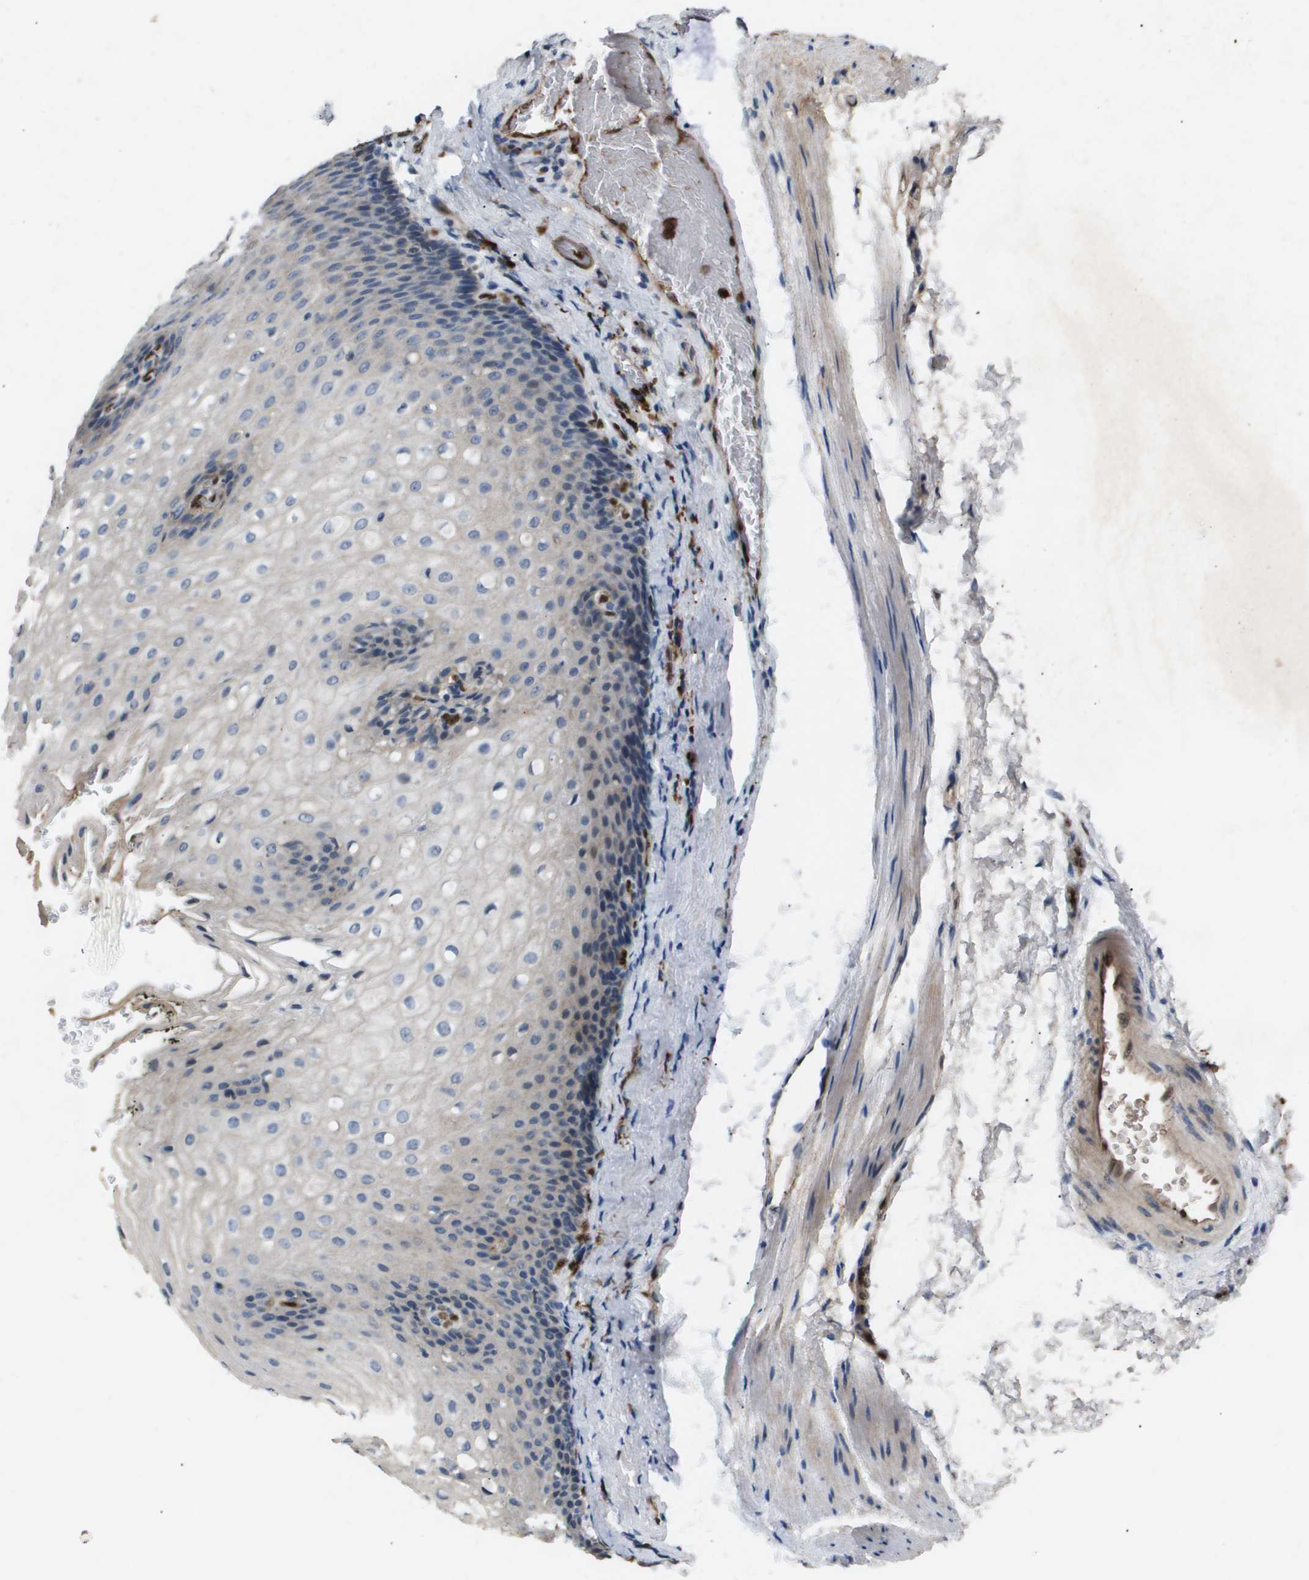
{"staining": {"intensity": "negative", "quantity": "none", "location": "none"}, "tissue": "esophagus", "cell_type": "Squamous epithelial cells", "image_type": "normal", "snomed": [{"axis": "morphology", "description": "Normal tissue, NOS"}, {"axis": "topography", "description": "Esophagus"}], "caption": "DAB (3,3'-diaminobenzidine) immunohistochemical staining of benign esophagus exhibits no significant expression in squamous epithelial cells.", "gene": "ERG", "patient": {"sex": "male", "age": 48}}